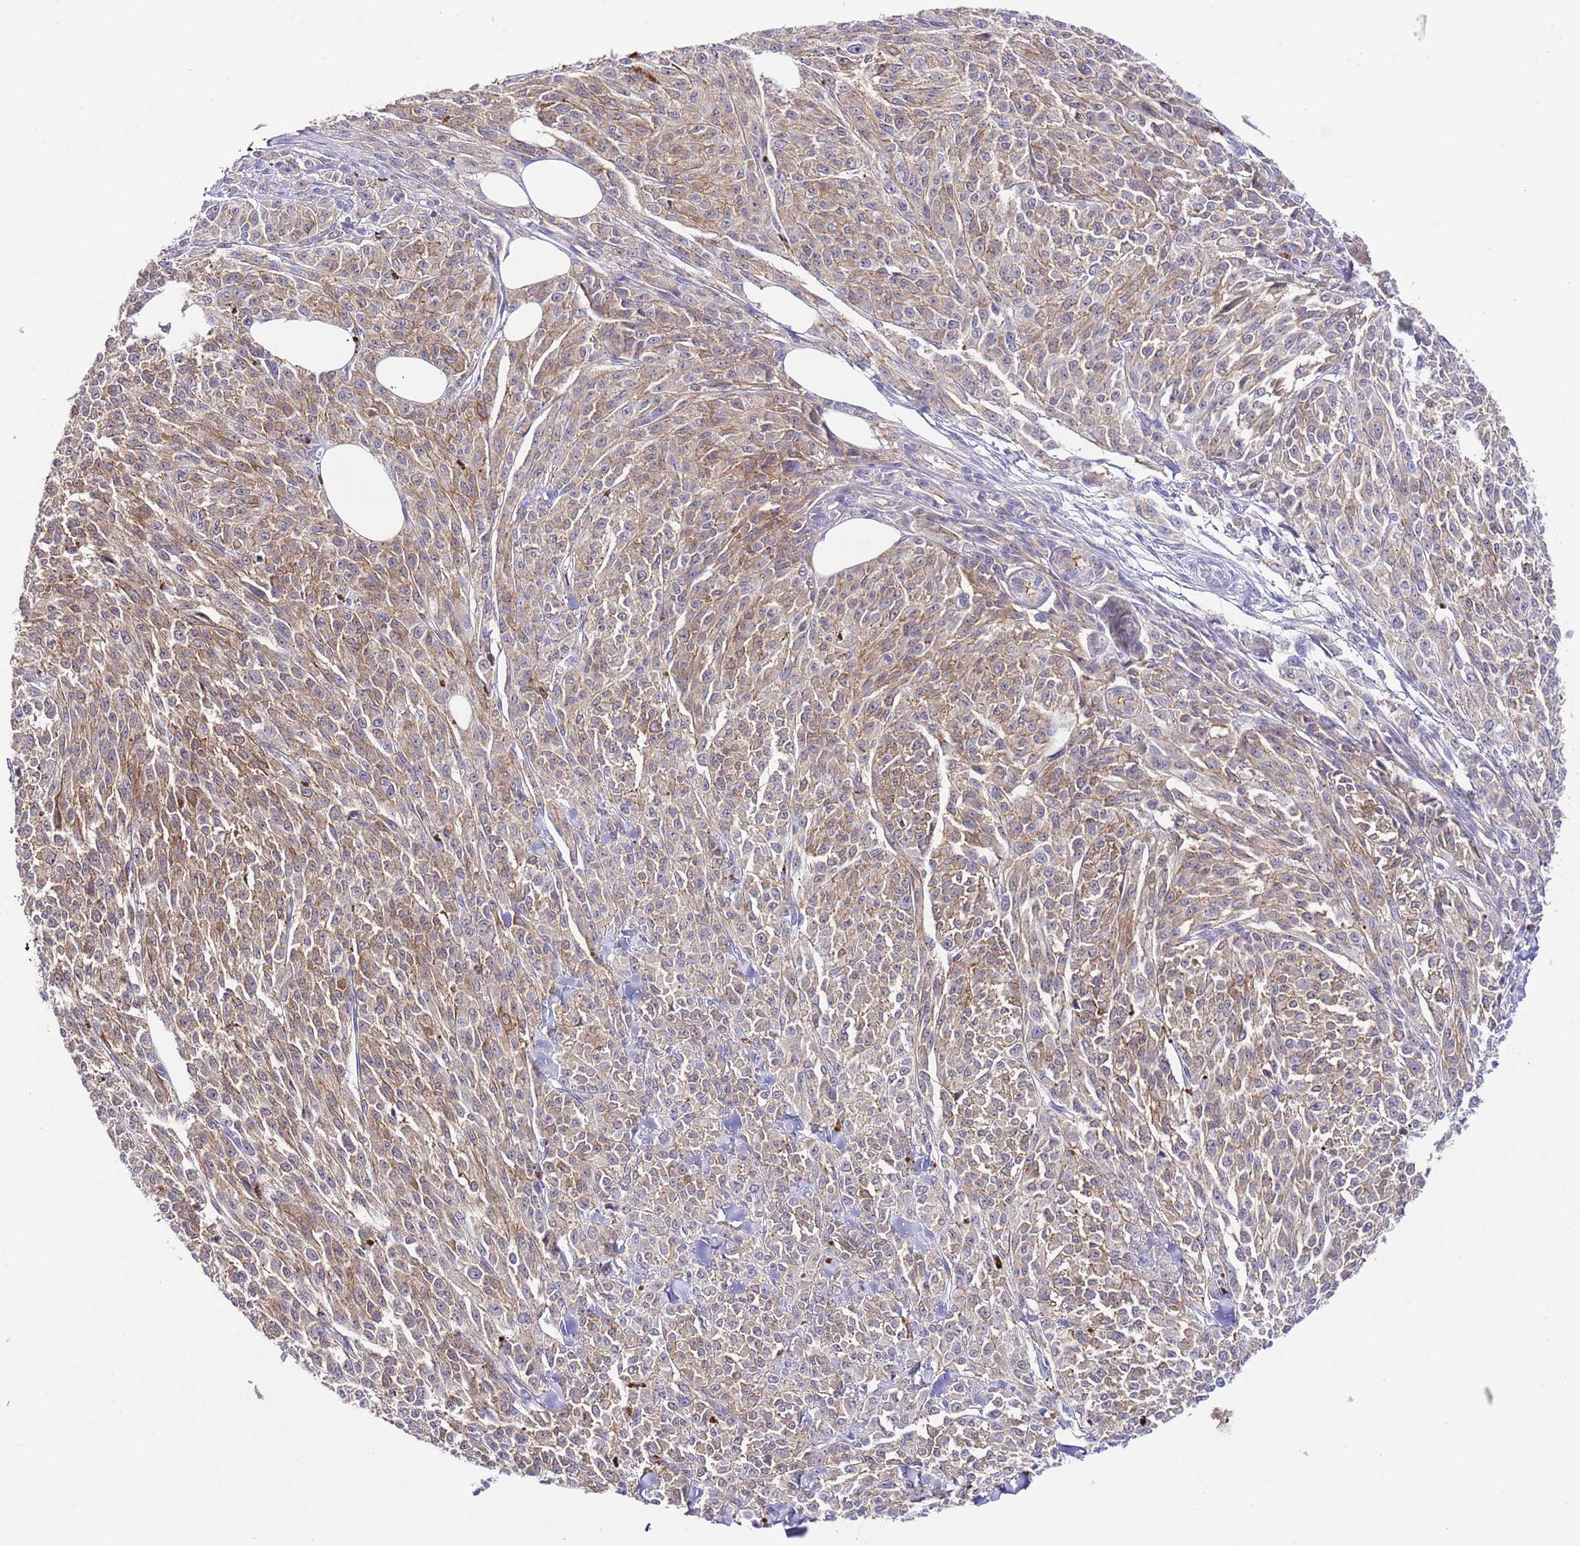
{"staining": {"intensity": "weak", "quantity": "25%-75%", "location": "cytoplasmic/membranous"}, "tissue": "melanoma", "cell_type": "Tumor cells", "image_type": "cancer", "snomed": [{"axis": "morphology", "description": "Malignant melanoma, NOS"}, {"axis": "topography", "description": "Skin"}], "caption": "High-power microscopy captured an immunohistochemistry image of malignant melanoma, revealing weak cytoplasmic/membranous staining in approximately 25%-75% of tumor cells. Immunohistochemistry stains the protein of interest in brown and the nuclei are stained blue.", "gene": "EFHD1", "patient": {"sex": "female", "age": 52}}